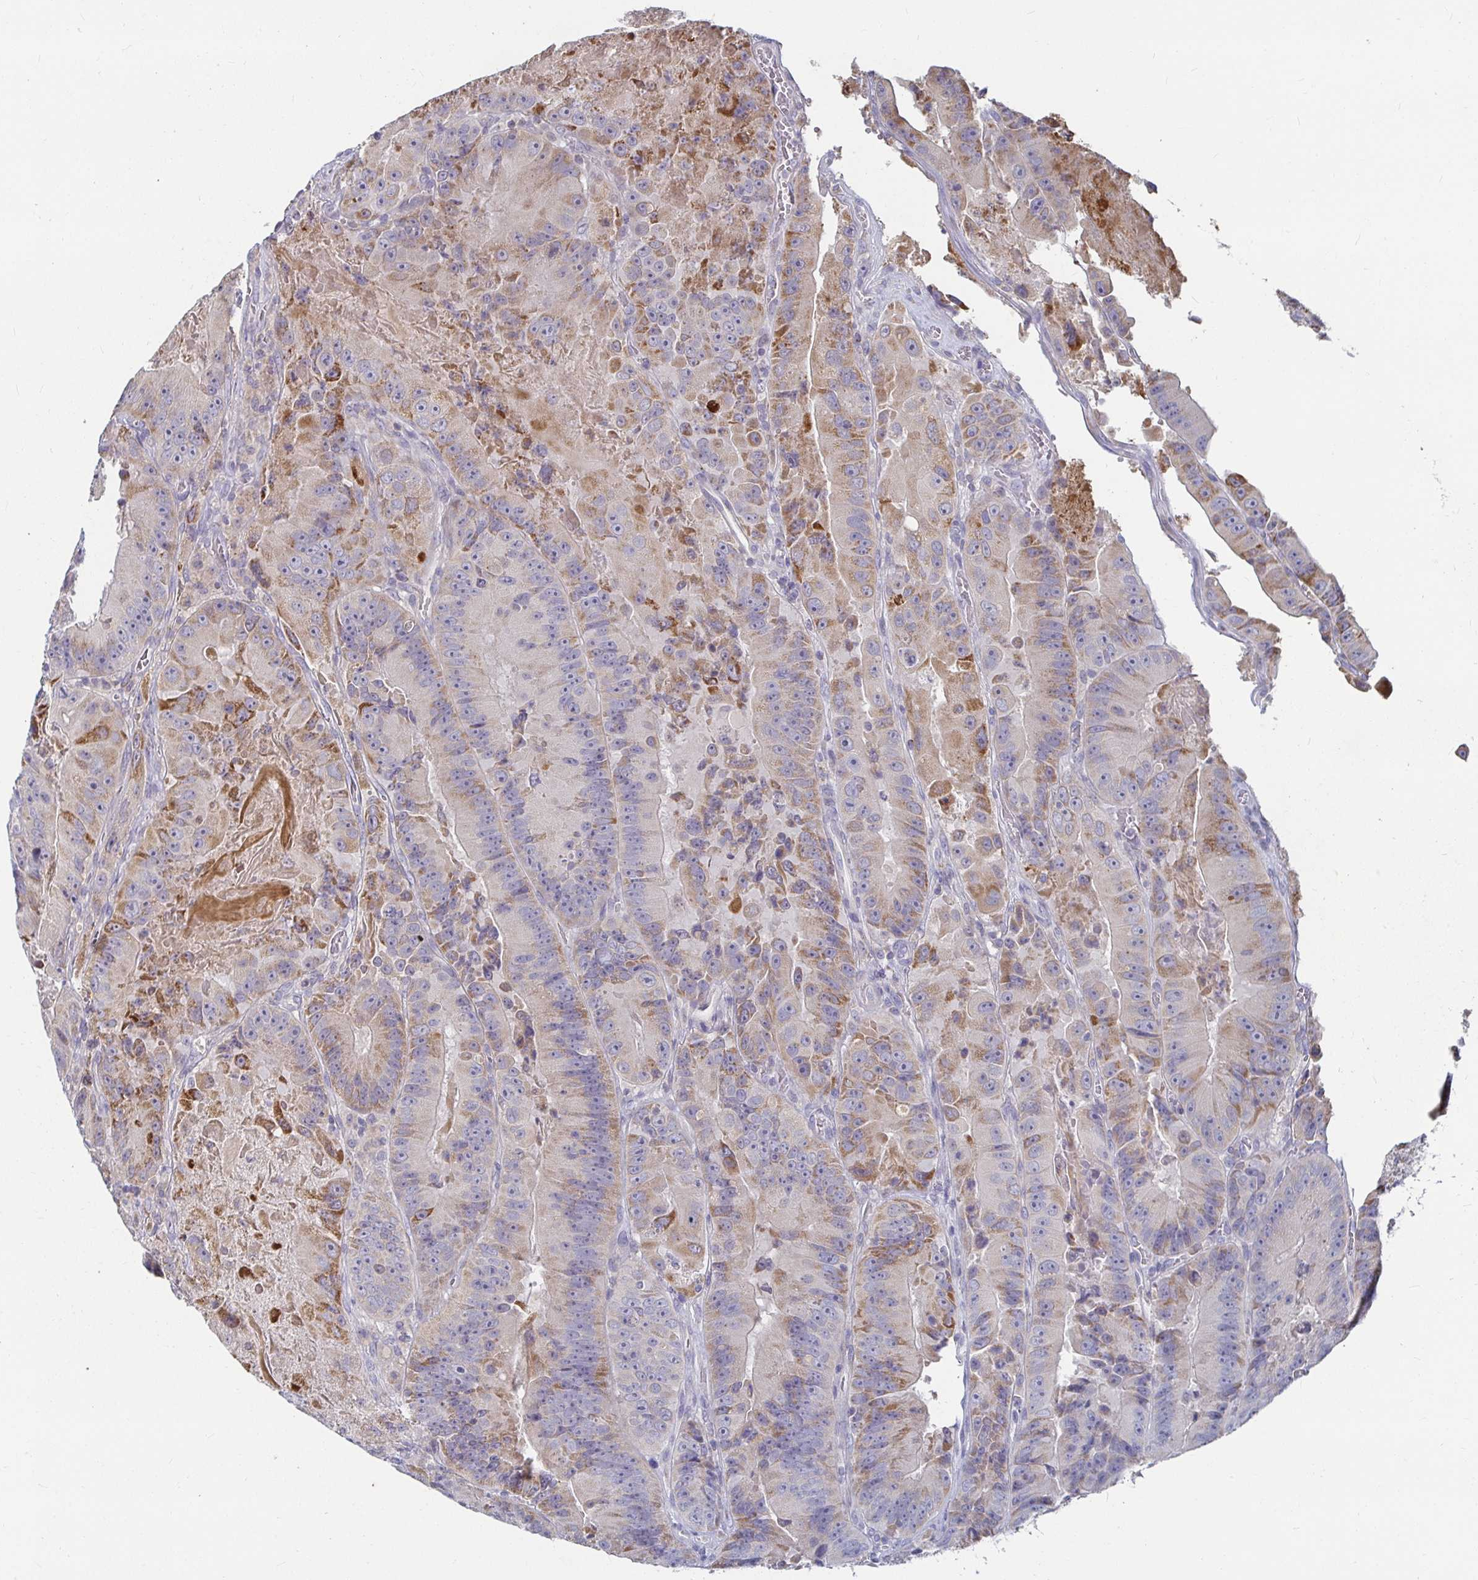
{"staining": {"intensity": "strong", "quantity": "<25%", "location": "cytoplasmic/membranous"}, "tissue": "colorectal cancer", "cell_type": "Tumor cells", "image_type": "cancer", "snomed": [{"axis": "morphology", "description": "Adenocarcinoma, NOS"}, {"axis": "topography", "description": "Colon"}], "caption": "Protein analysis of colorectal cancer tissue displays strong cytoplasmic/membranous expression in approximately <25% of tumor cells. (DAB IHC, brown staining for protein, blue staining for nuclei).", "gene": "RNF144B", "patient": {"sex": "female", "age": 86}}